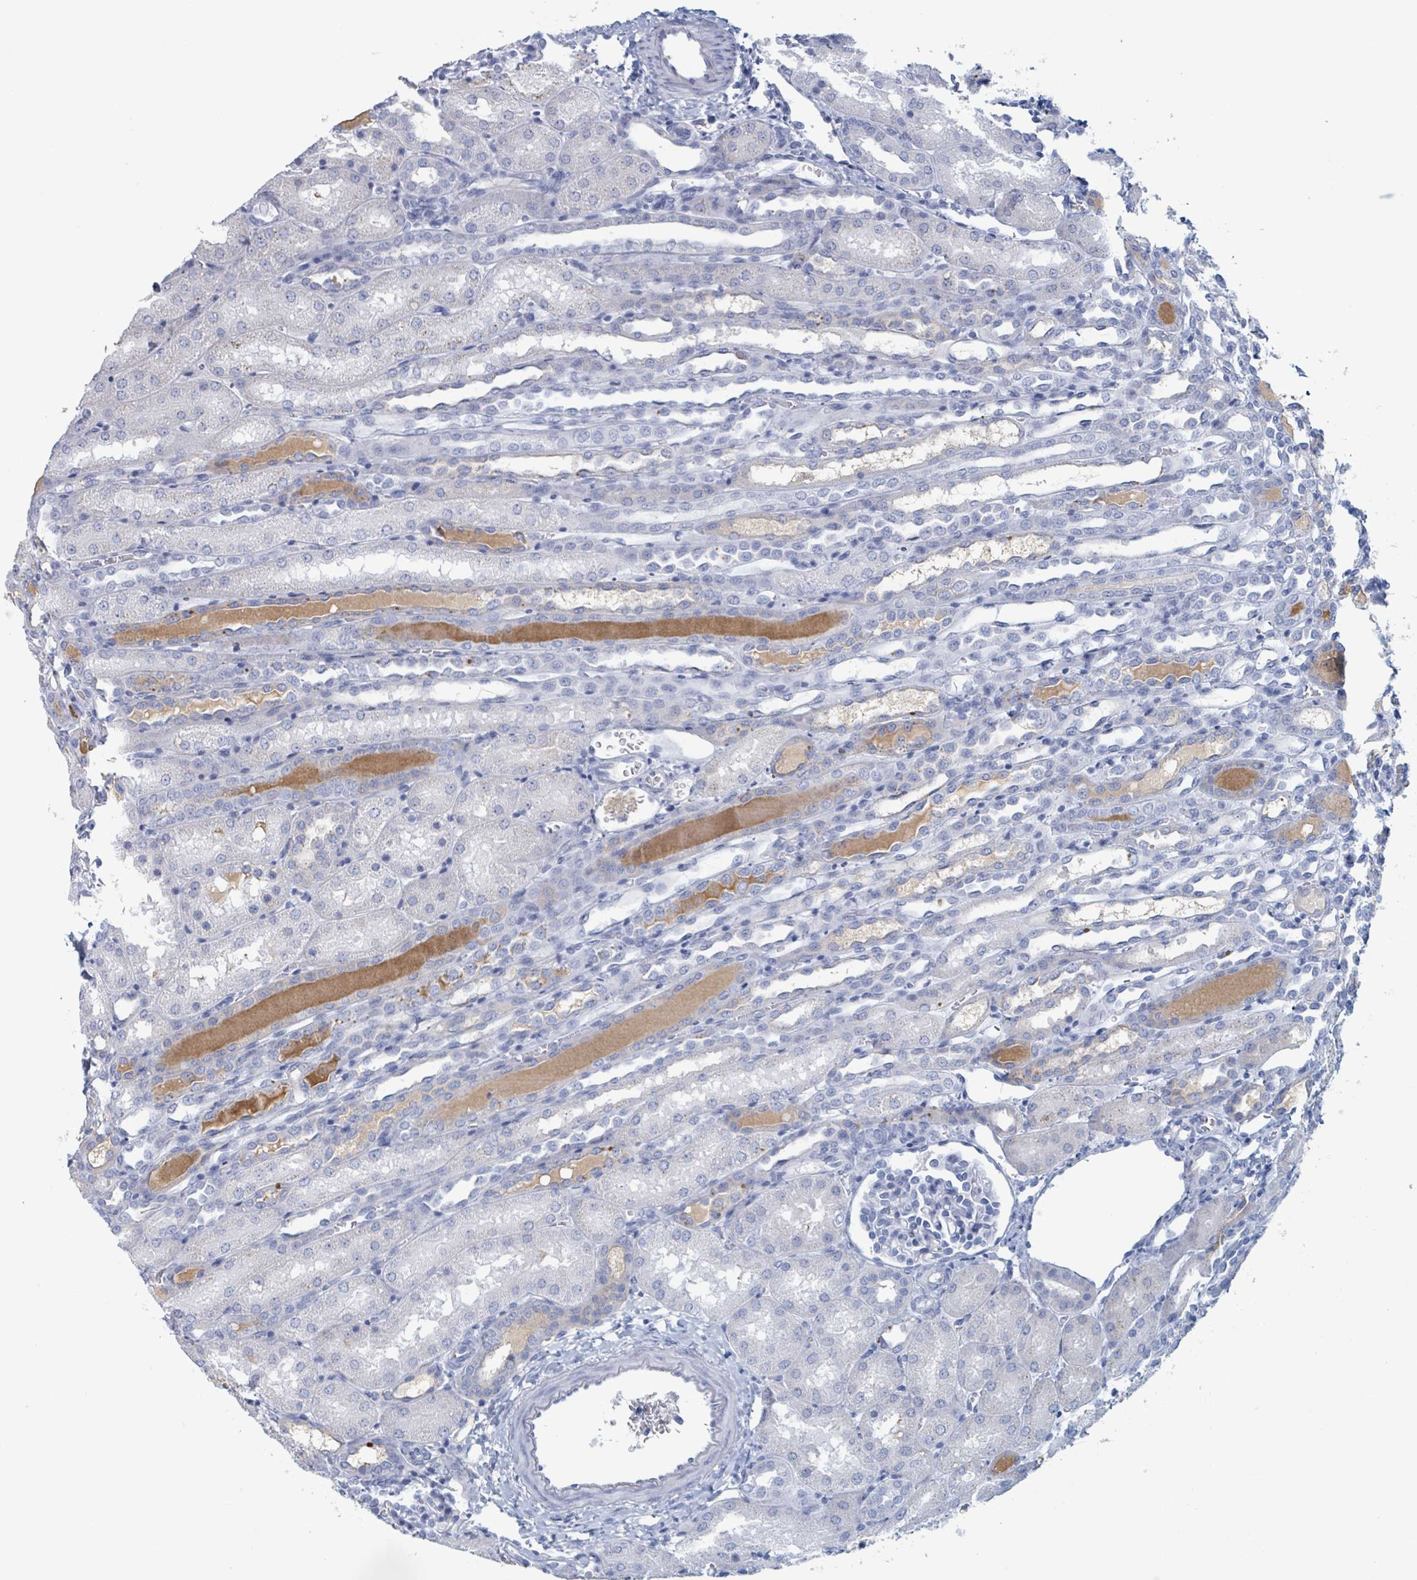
{"staining": {"intensity": "negative", "quantity": "none", "location": "none"}, "tissue": "kidney", "cell_type": "Cells in glomeruli", "image_type": "normal", "snomed": [{"axis": "morphology", "description": "Normal tissue, NOS"}, {"axis": "topography", "description": "Kidney"}], "caption": "High power microscopy image of an IHC micrograph of unremarkable kidney, revealing no significant positivity in cells in glomeruli.", "gene": "KLK4", "patient": {"sex": "male", "age": 1}}